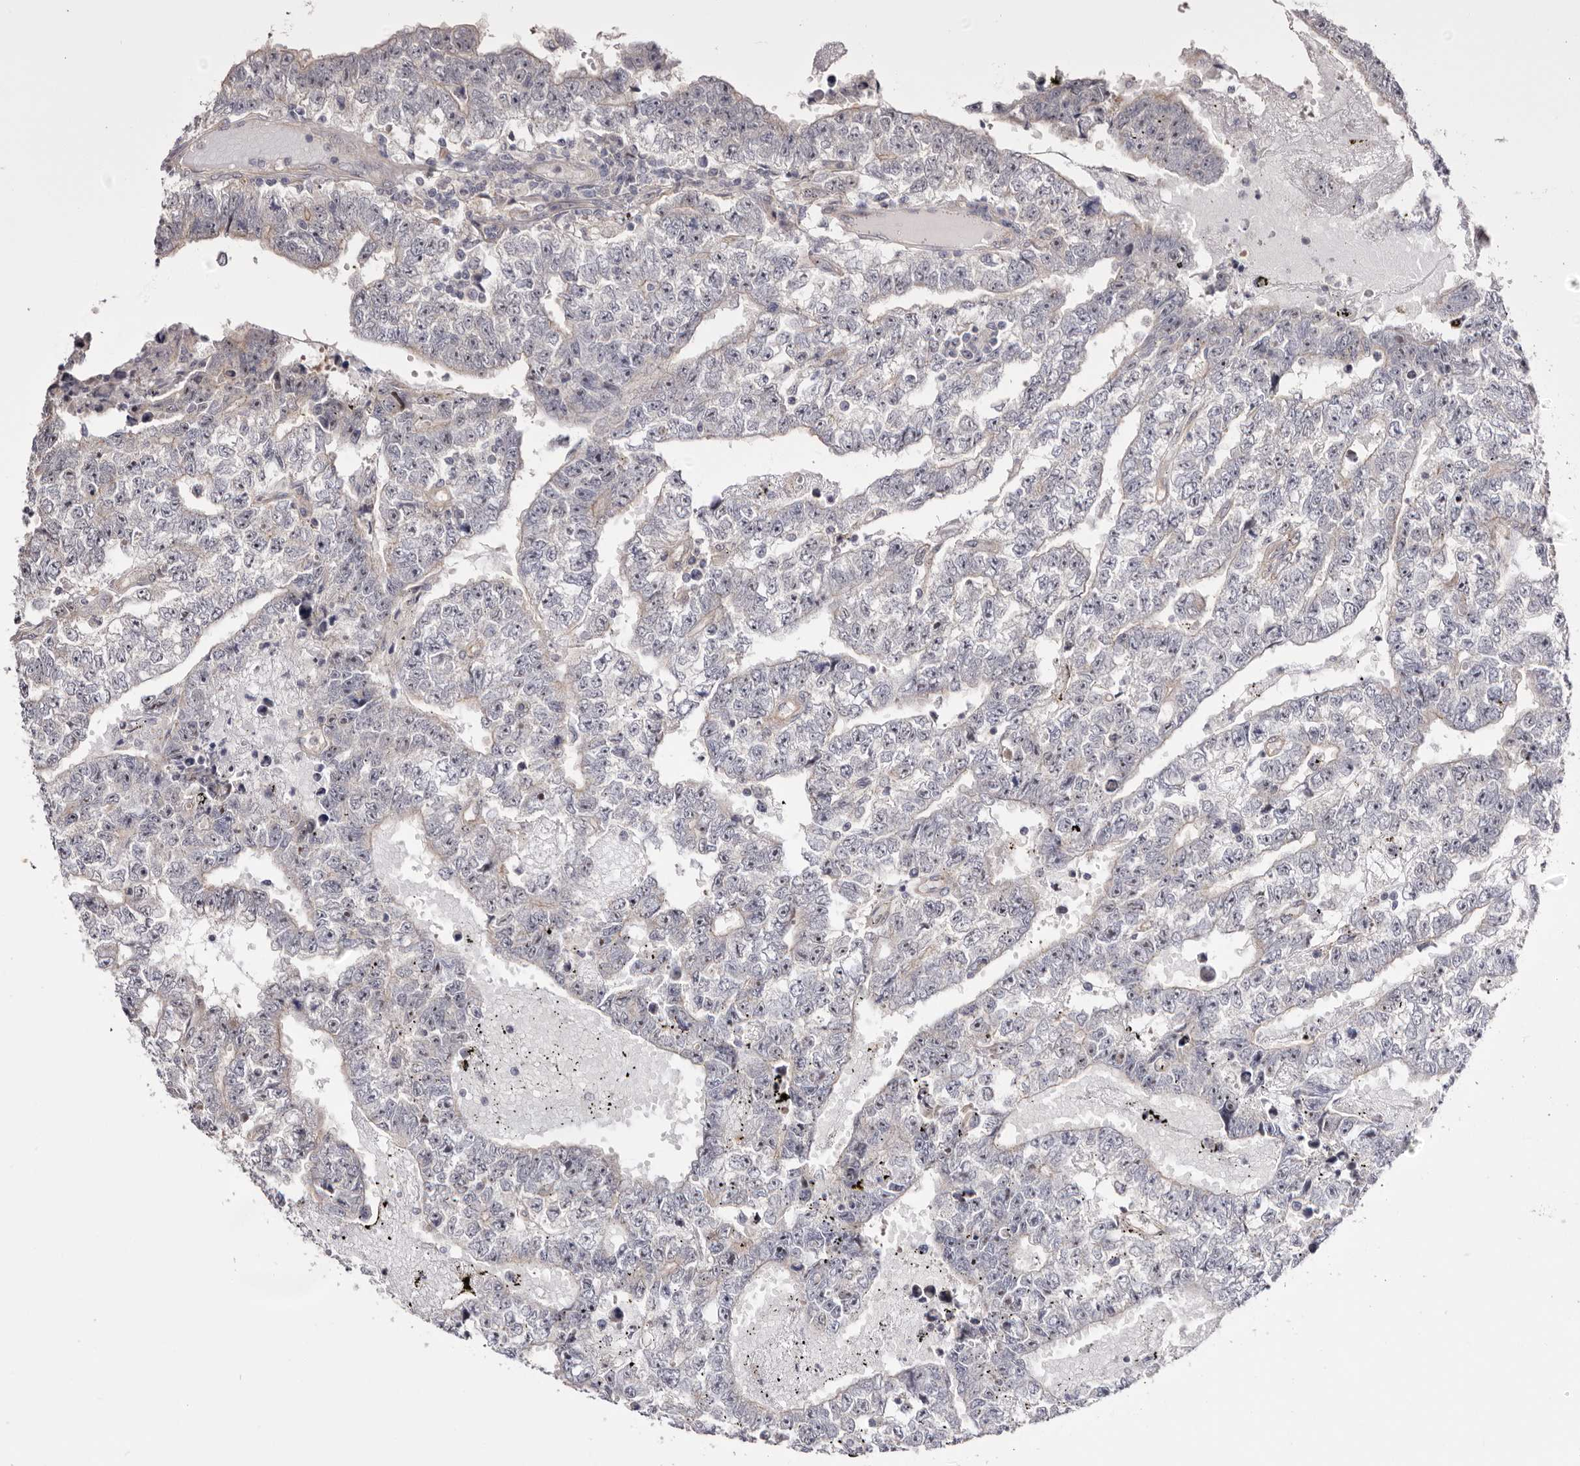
{"staining": {"intensity": "weak", "quantity": "<25%", "location": "cytoplasmic/membranous"}, "tissue": "testis cancer", "cell_type": "Tumor cells", "image_type": "cancer", "snomed": [{"axis": "morphology", "description": "Carcinoma, Embryonal, NOS"}, {"axis": "topography", "description": "Testis"}], "caption": "Micrograph shows no protein positivity in tumor cells of testis embryonal carcinoma tissue. (DAB immunohistochemistry (IHC) with hematoxylin counter stain).", "gene": "PANK4", "patient": {"sex": "male", "age": 25}}